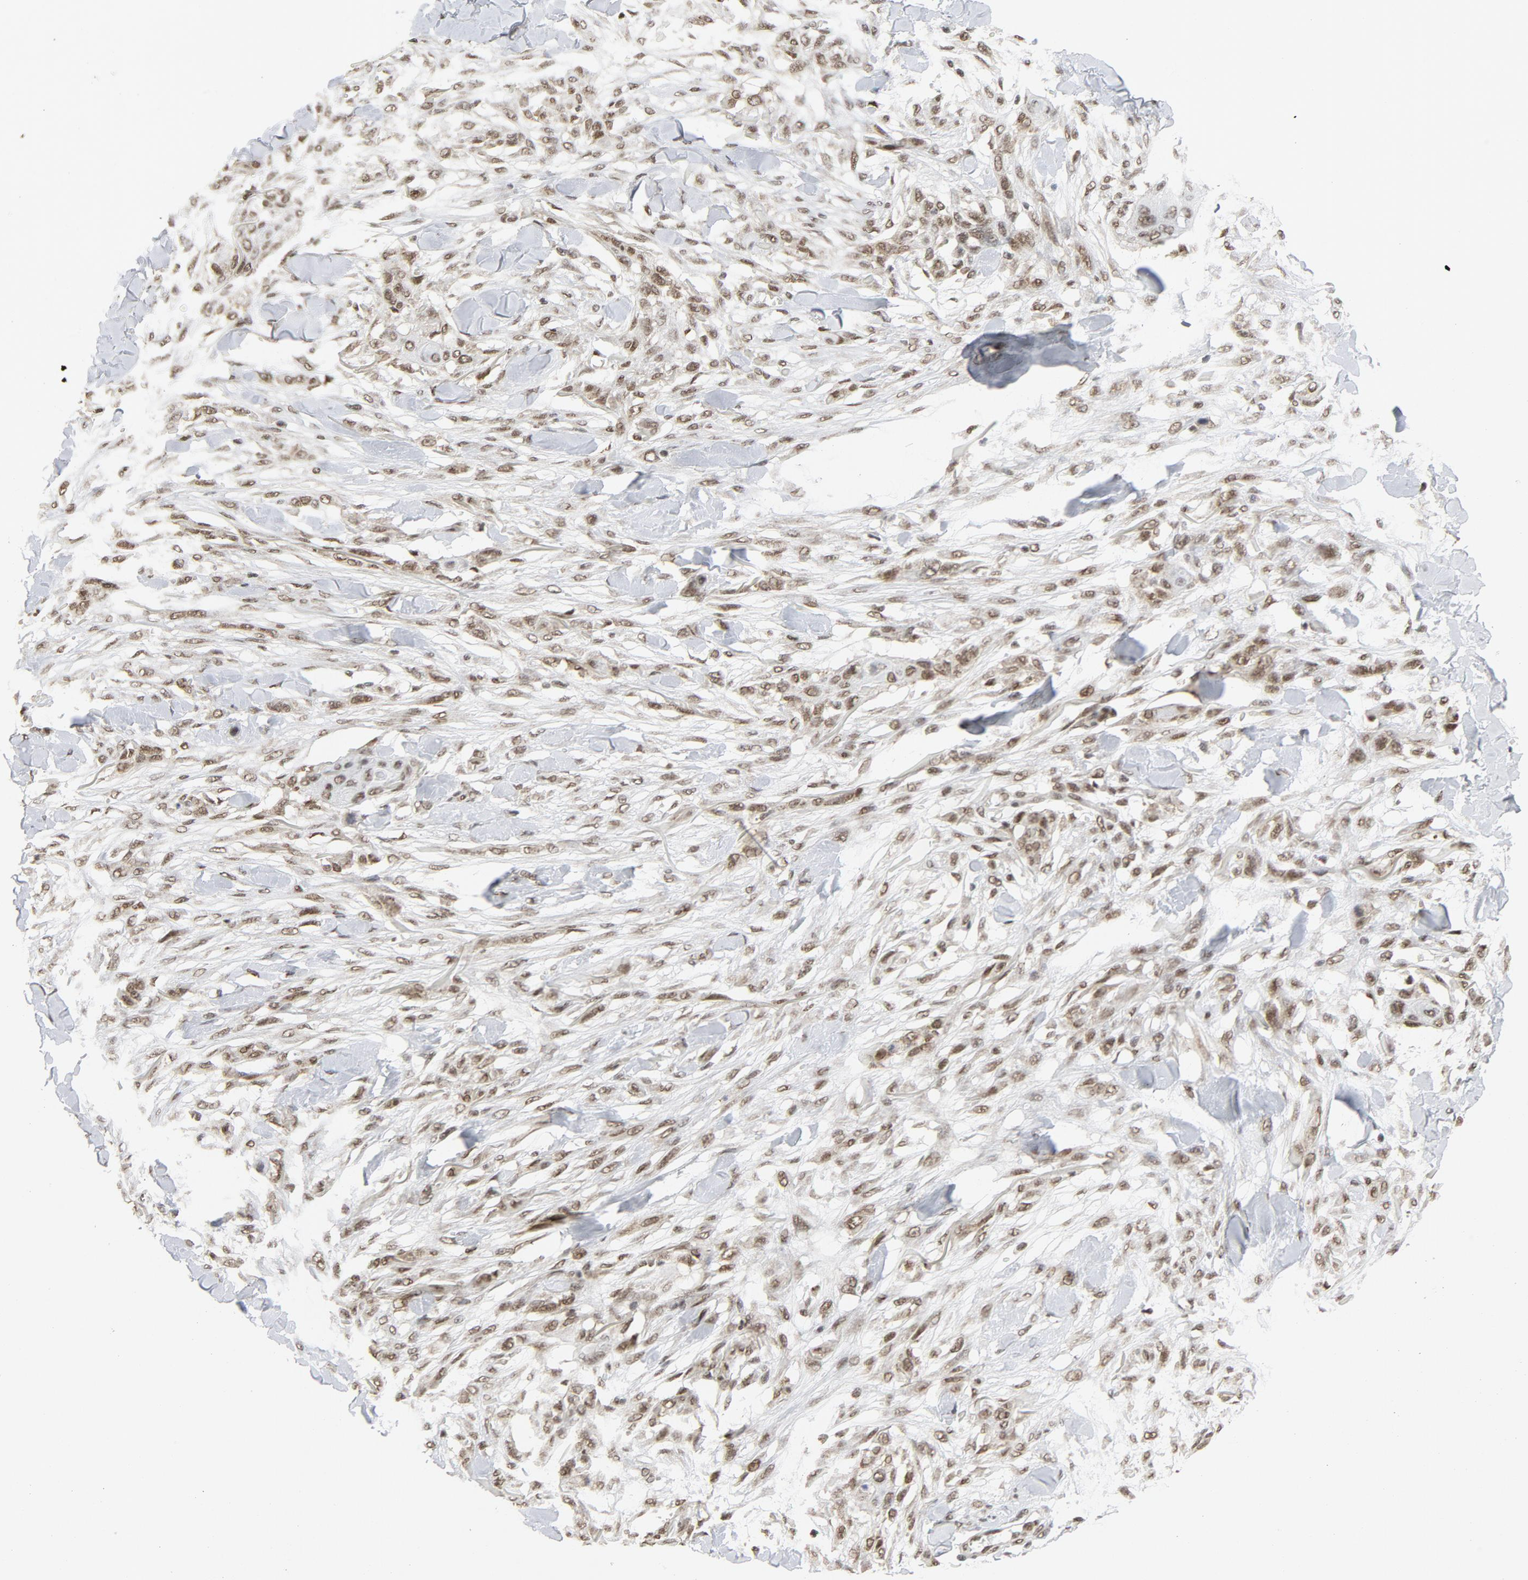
{"staining": {"intensity": "moderate", "quantity": ">75%", "location": "nuclear"}, "tissue": "skin cancer", "cell_type": "Tumor cells", "image_type": "cancer", "snomed": [{"axis": "morphology", "description": "Normal tissue, NOS"}, {"axis": "morphology", "description": "Squamous cell carcinoma, NOS"}, {"axis": "topography", "description": "Skin"}], "caption": "Immunohistochemistry (IHC) of human skin cancer reveals medium levels of moderate nuclear positivity in approximately >75% of tumor cells.", "gene": "ERCC1", "patient": {"sex": "female", "age": 59}}